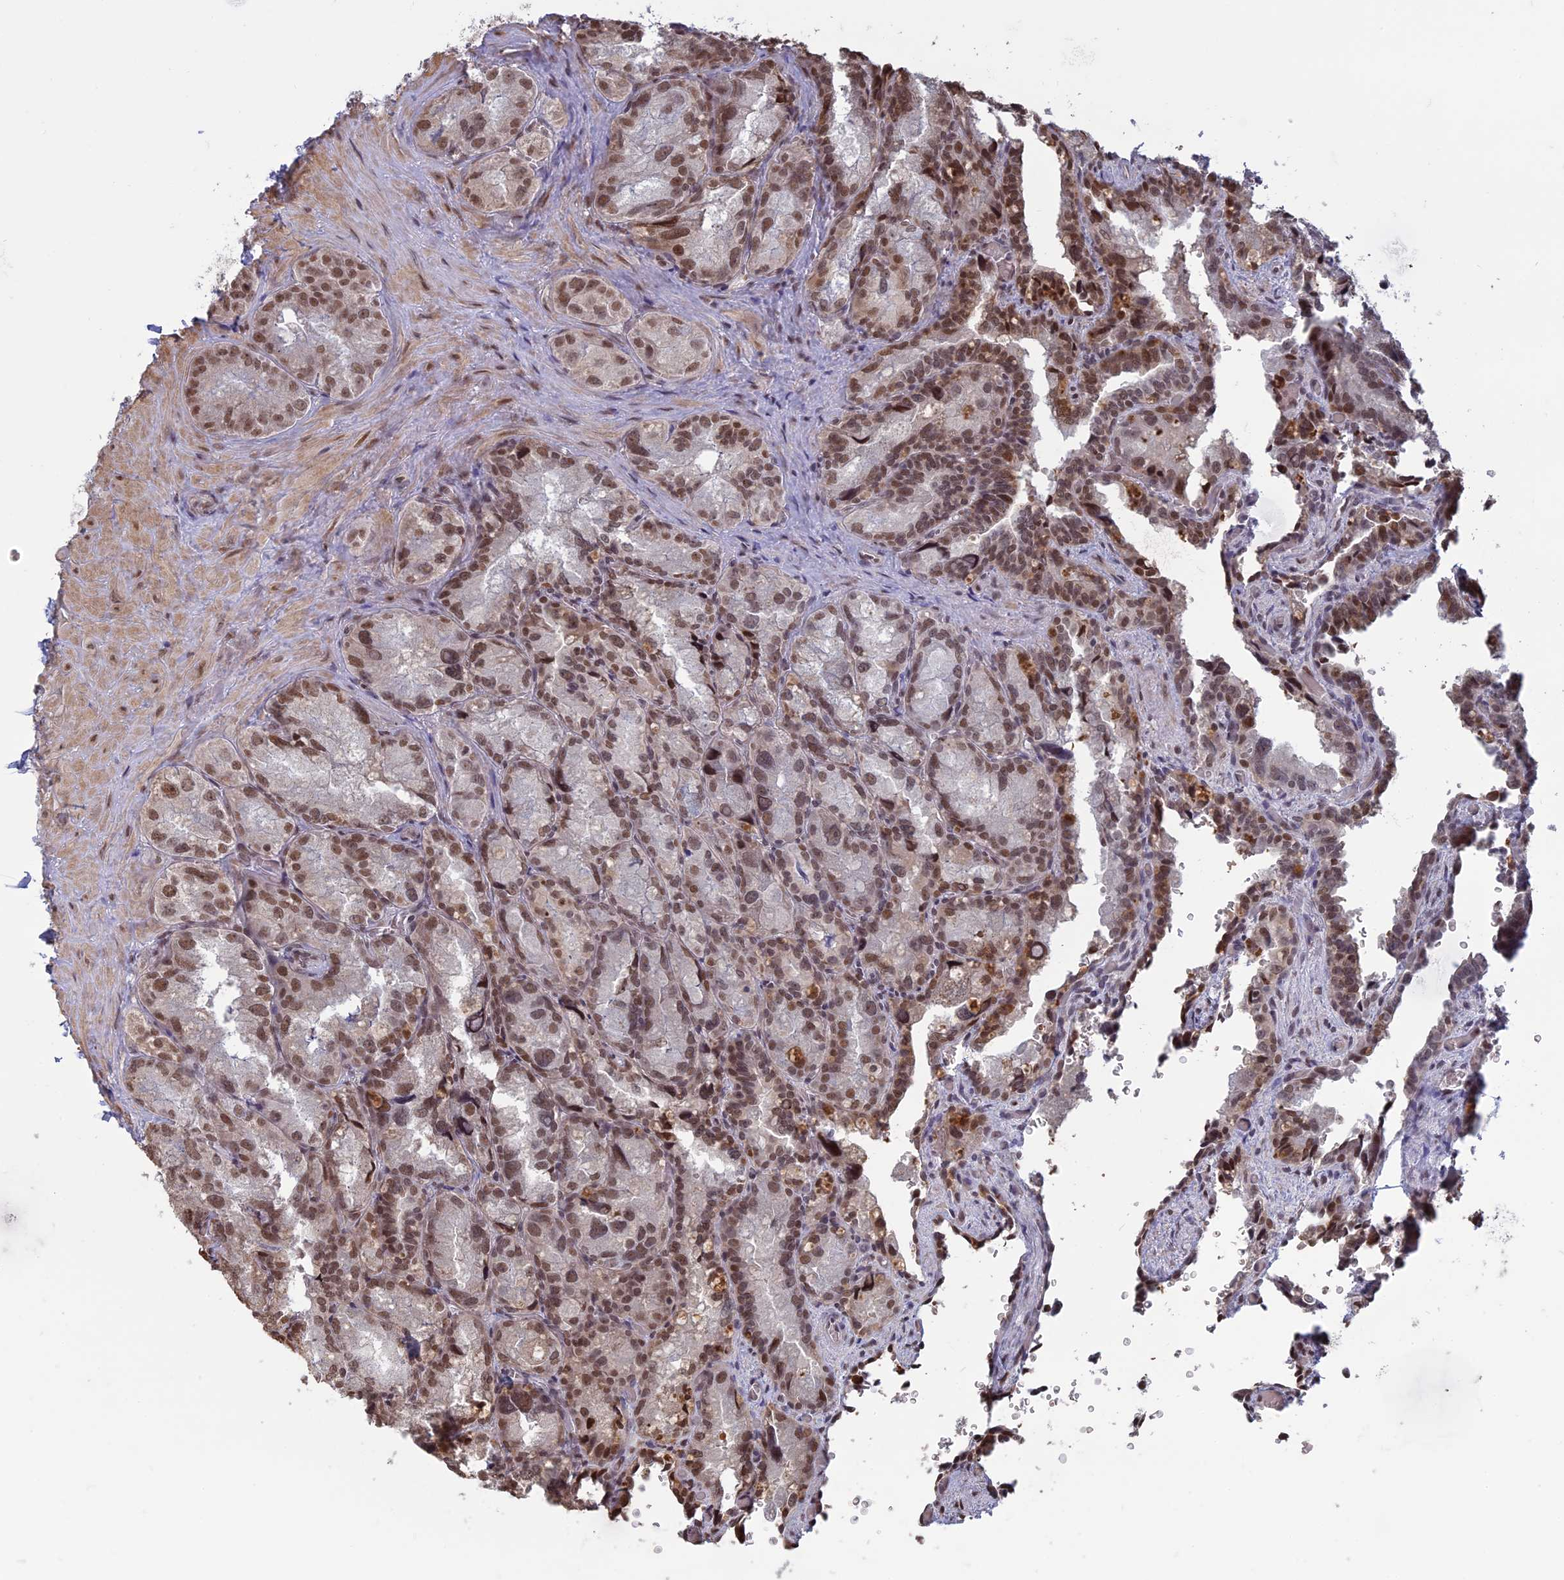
{"staining": {"intensity": "moderate", "quantity": ">75%", "location": "nuclear"}, "tissue": "seminal vesicle", "cell_type": "Glandular cells", "image_type": "normal", "snomed": [{"axis": "morphology", "description": "Normal tissue, NOS"}, {"axis": "topography", "description": "Seminal veicle"}], "caption": "Seminal vesicle stained with IHC shows moderate nuclear positivity in about >75% of glandular cells. (DAB IHC with brightfield microscopy, high magnification).", "gene": "MFAP1", "patient": {"sex": "male", "age": 62}}